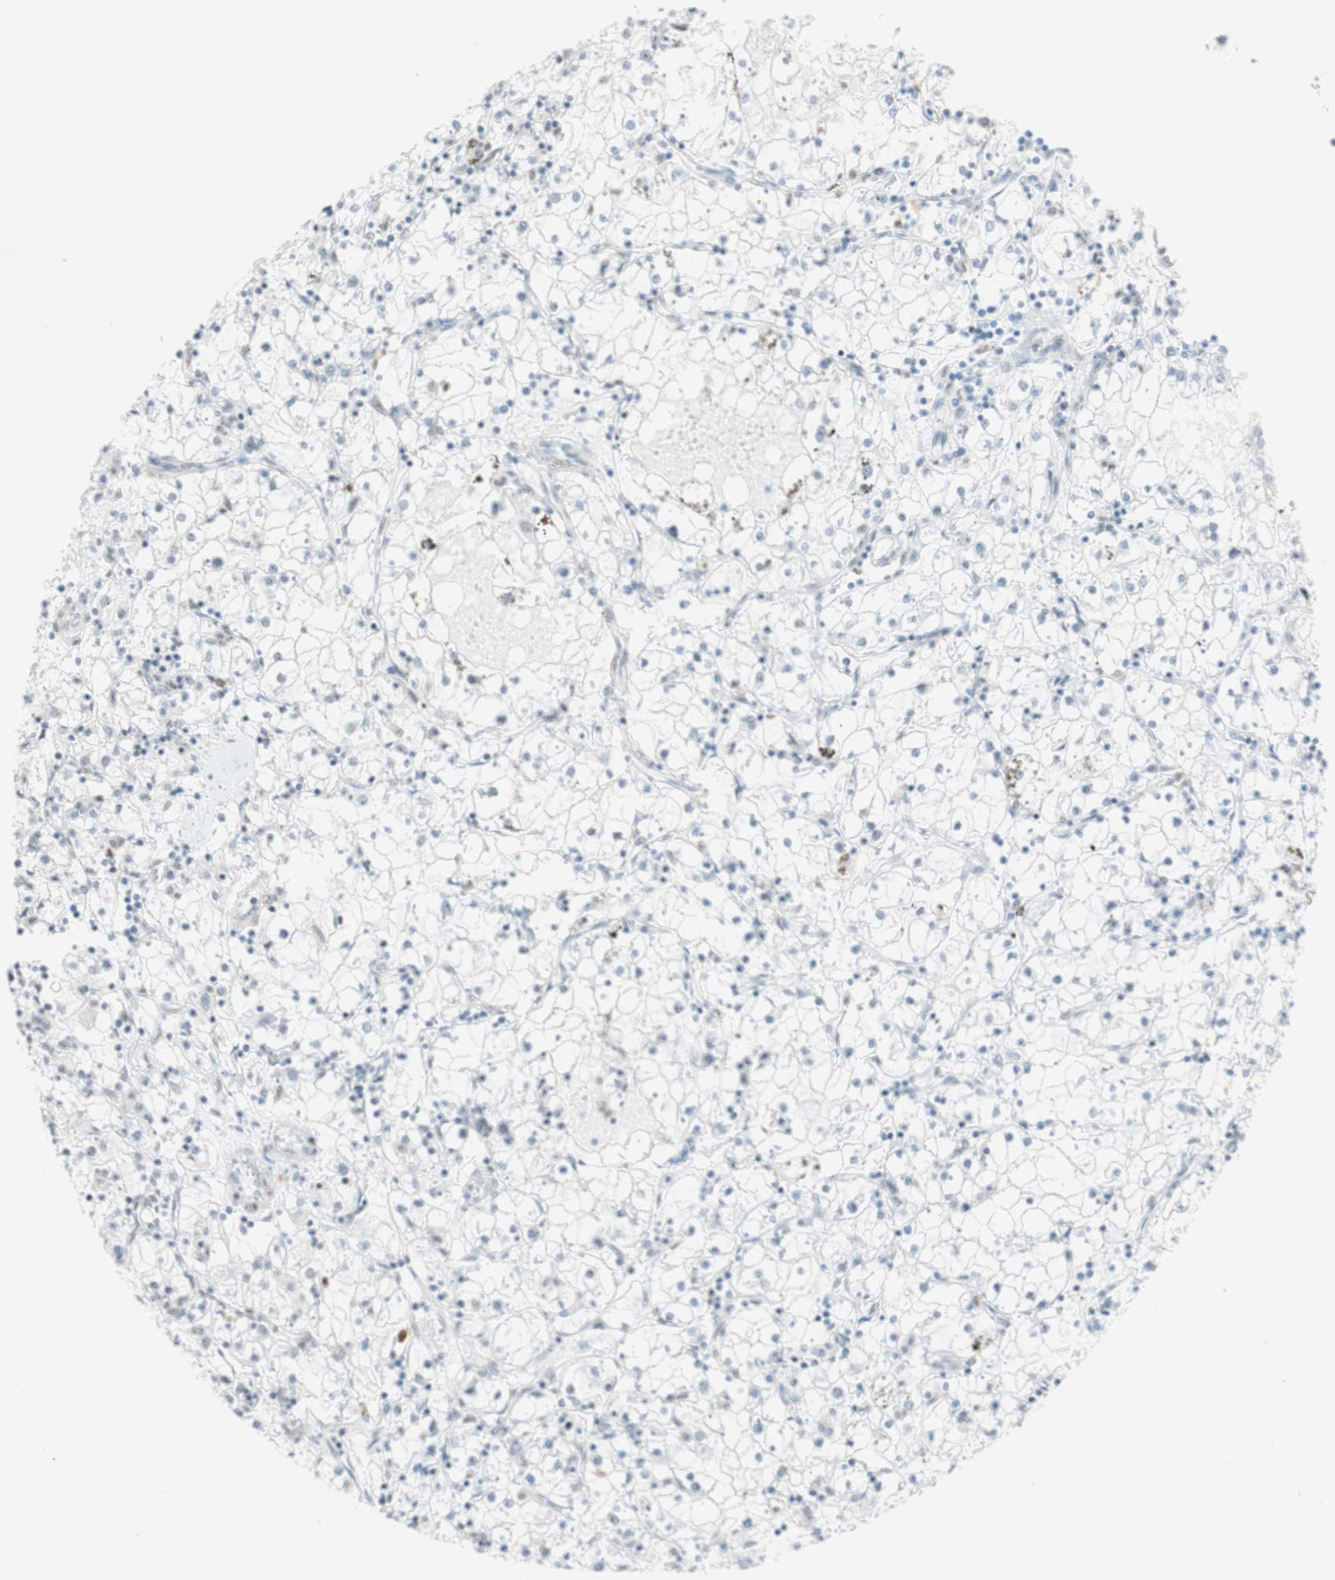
{"staining": {"intensity": "negative", "quantity": "none", "location": "none"}, "tissue": "renal cancer", "cell_type": "Tumor cells", "image_type": "cancer", "snomed": [{"axis": "morphology", "description": "Adenocarcinoma, NOS"}, {"axis": "topography", "description": "Kidney"}], "caption": "IHC of renal cancer demonstrates no positivity in tumor cells.", "gene": "PRPF19", "patient": {"sex": "male", "age": 56}}